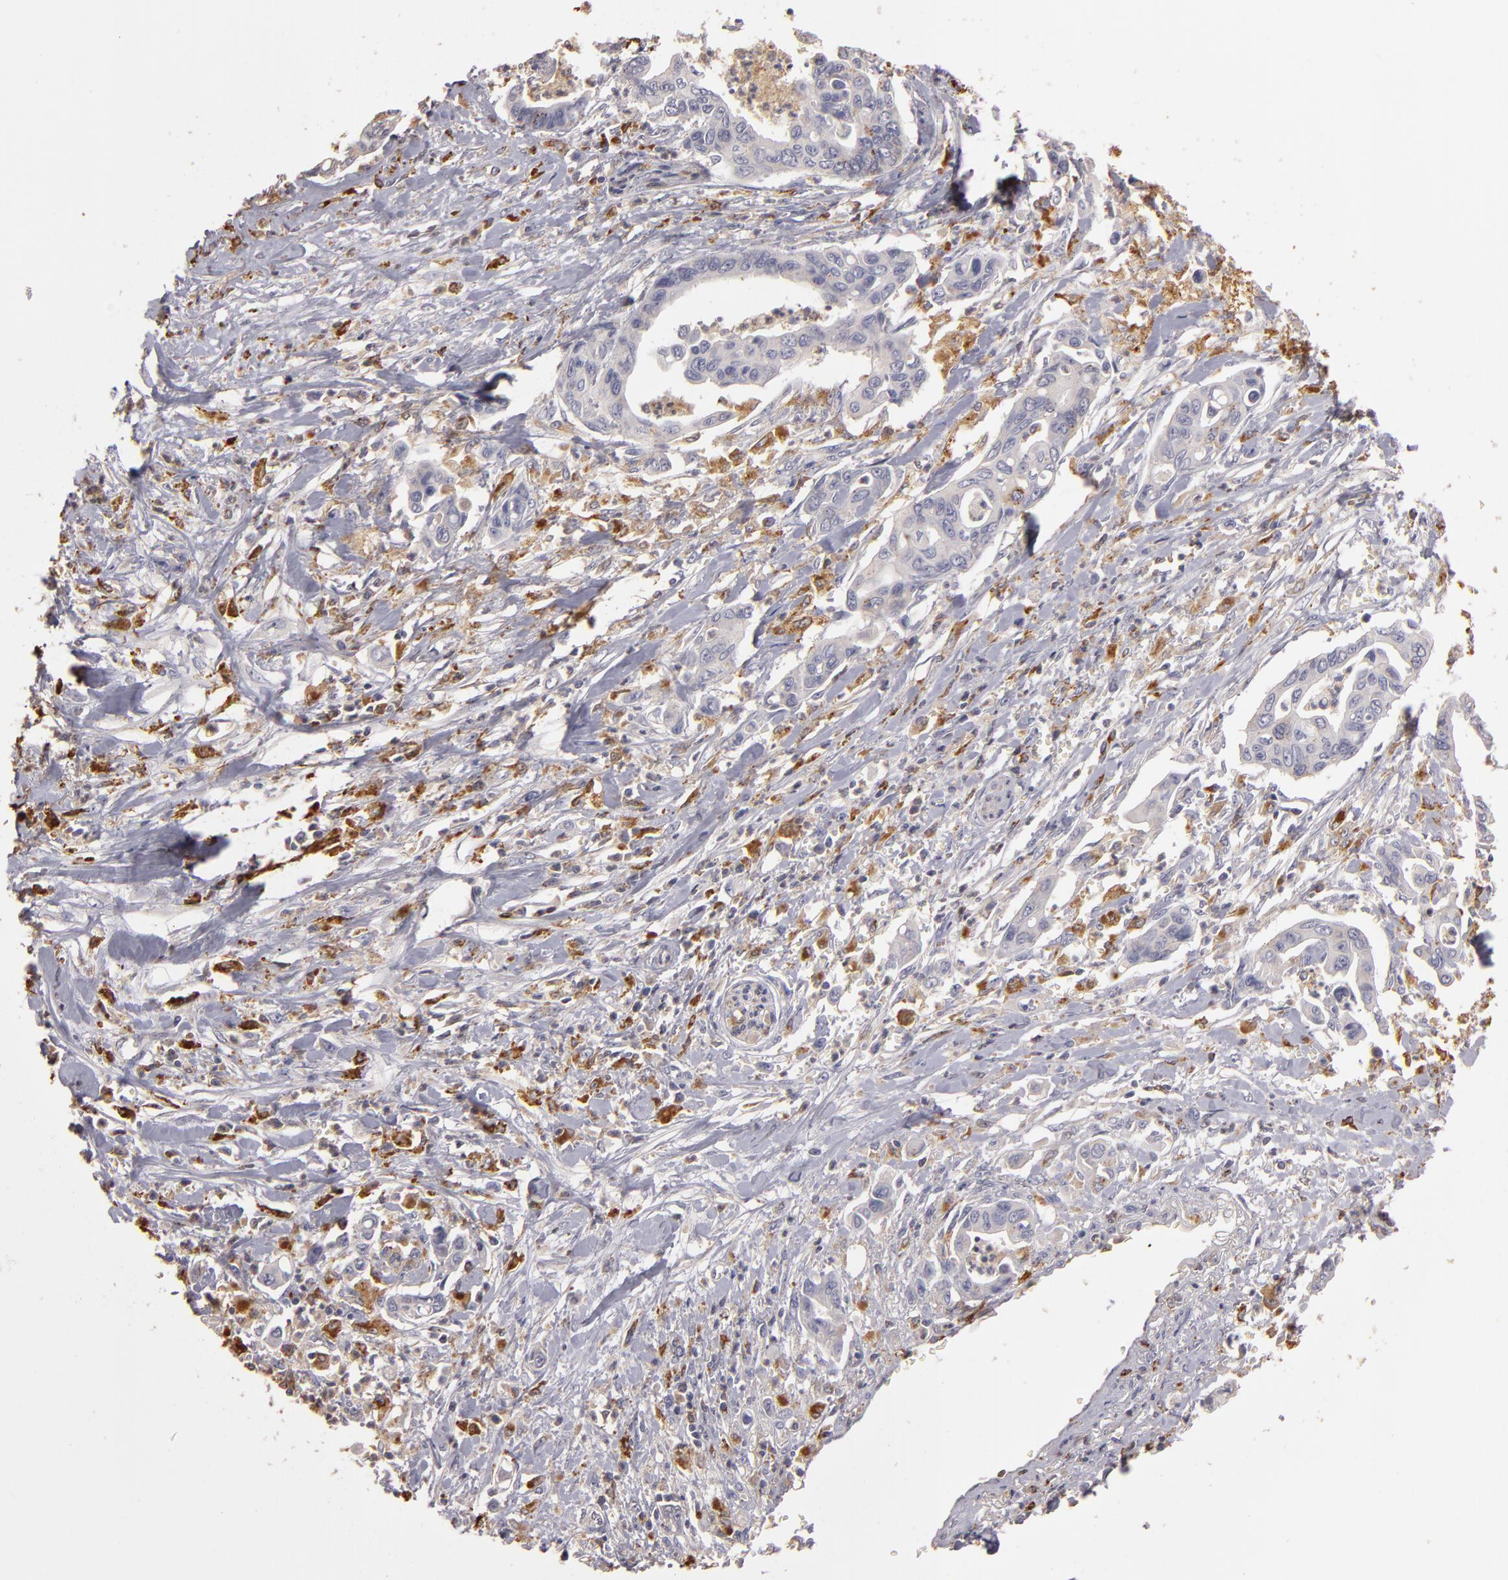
{"staining": {"intensity": "weak", "quantity": "25%-75%", "location": "cytoplasmic/membranous"}, "tissue": "pancreatic cancer", "cell_type": "Tumor cells", "image_type": "cancer", "snomed": [{"axis": "morphology", "description": "Adenocarcinoma, NOS"}, {"axis": "topography", "description": "Pancreas"}], "caption": "IHC of human adenocarcinoma (pancreatic) displays low levels of weak cytoplasmic/membranous expression in approximately 25%-75% of tumor cells.", "gene": "TRAF1", "patient": {"sex": "female", "age": 70}}